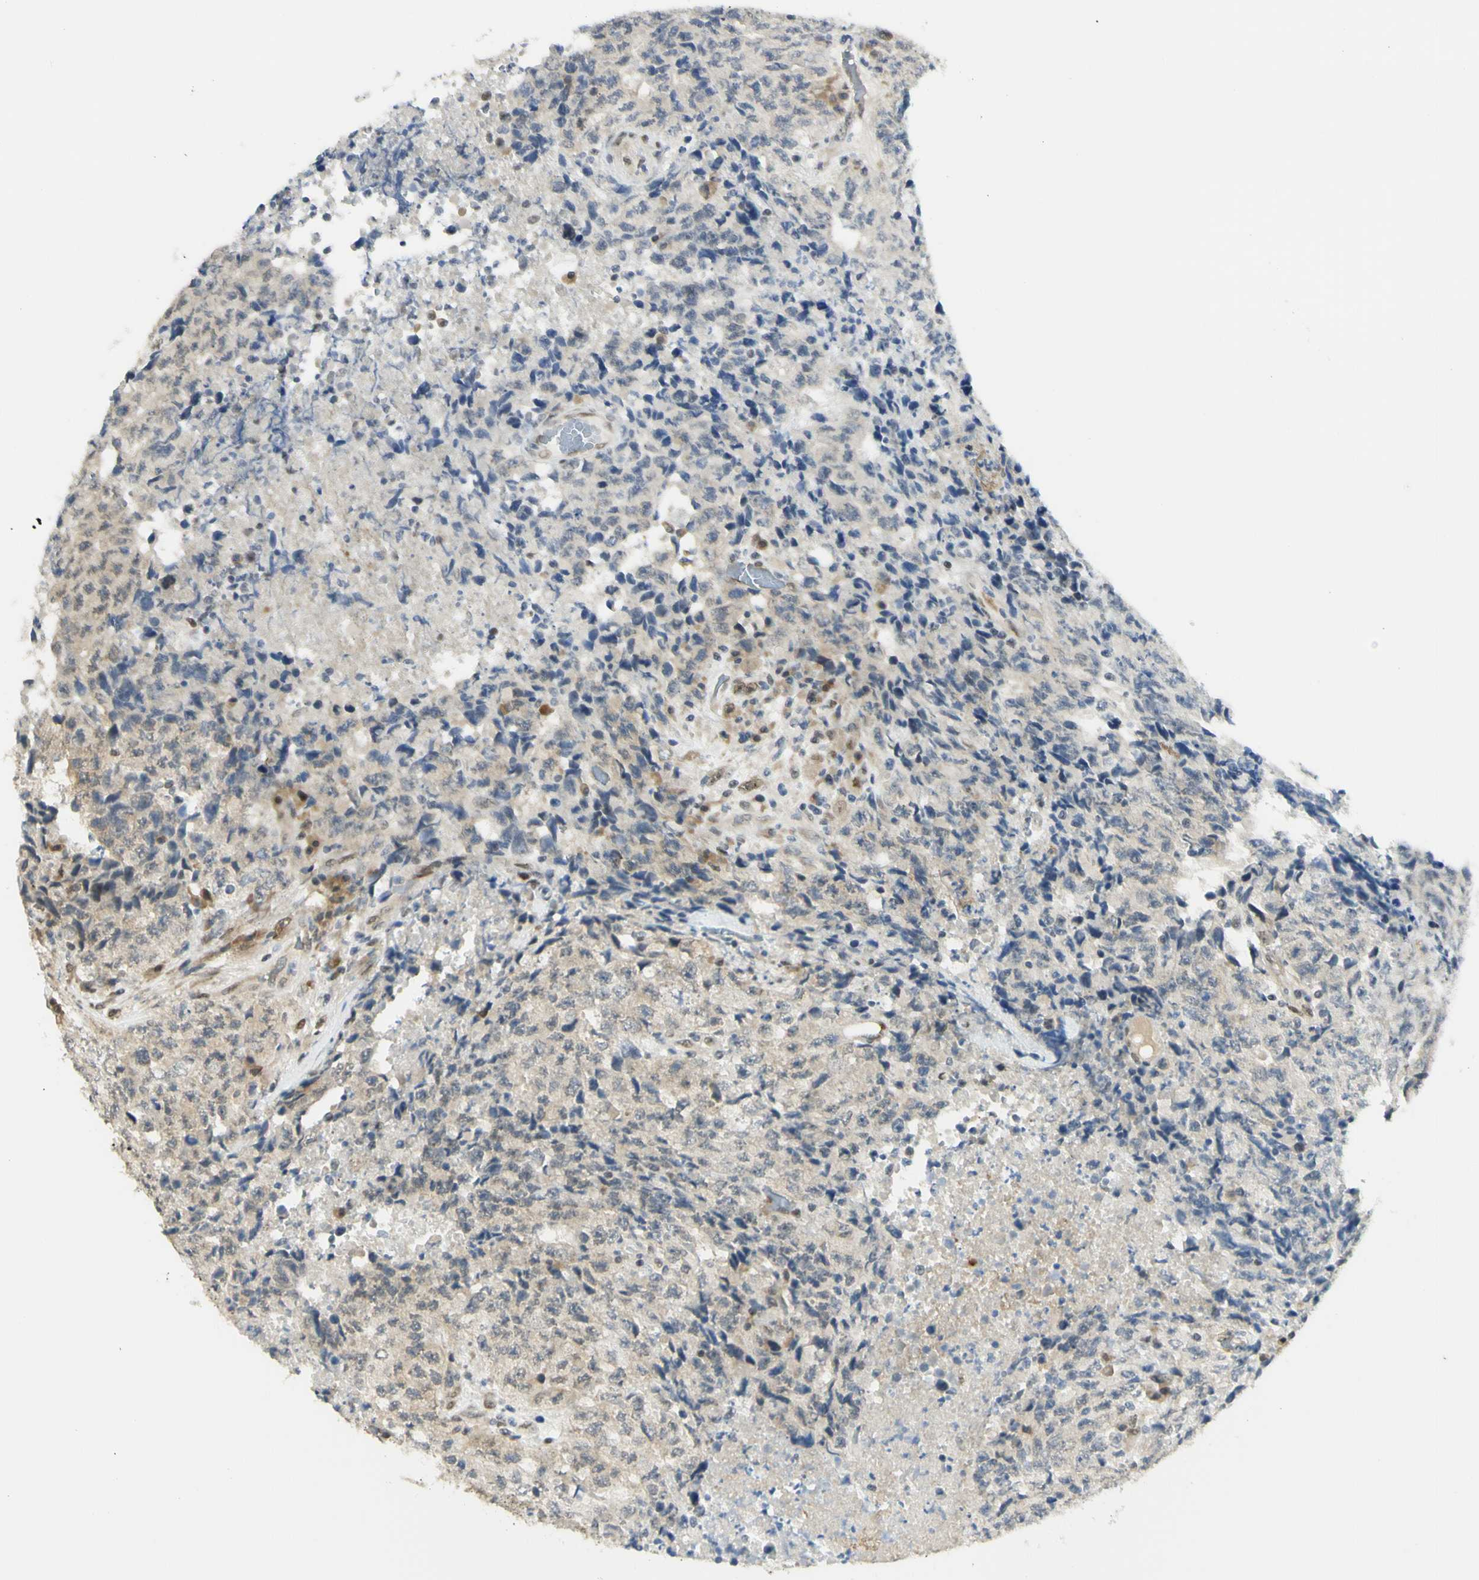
{"staining": {"intensity": "weak", "quantity": ">75%", "location": "nuclear"}, "tissue": "testis cancer", "cell_type": "Tumor cells", "image_type": "cancer", "snomed": [{"axis": "morphology", "description": "Necrosis, NOS"}, {"axis": "morphology", "description": "Carcinoma, Embryonal, NOS"}, {"axis": "topography", "description": "Testis"}], "caption": "Immunohistochemistry of human testis cancer (embryonal carcinoma) displays low levels of weak nuclear expression in approximately >75% of tumor cells. The protein is shown in brown color, while the nuclei are stained blue.", "gene": "DDX1", "patient": {"sex": "male", "age": 19}}